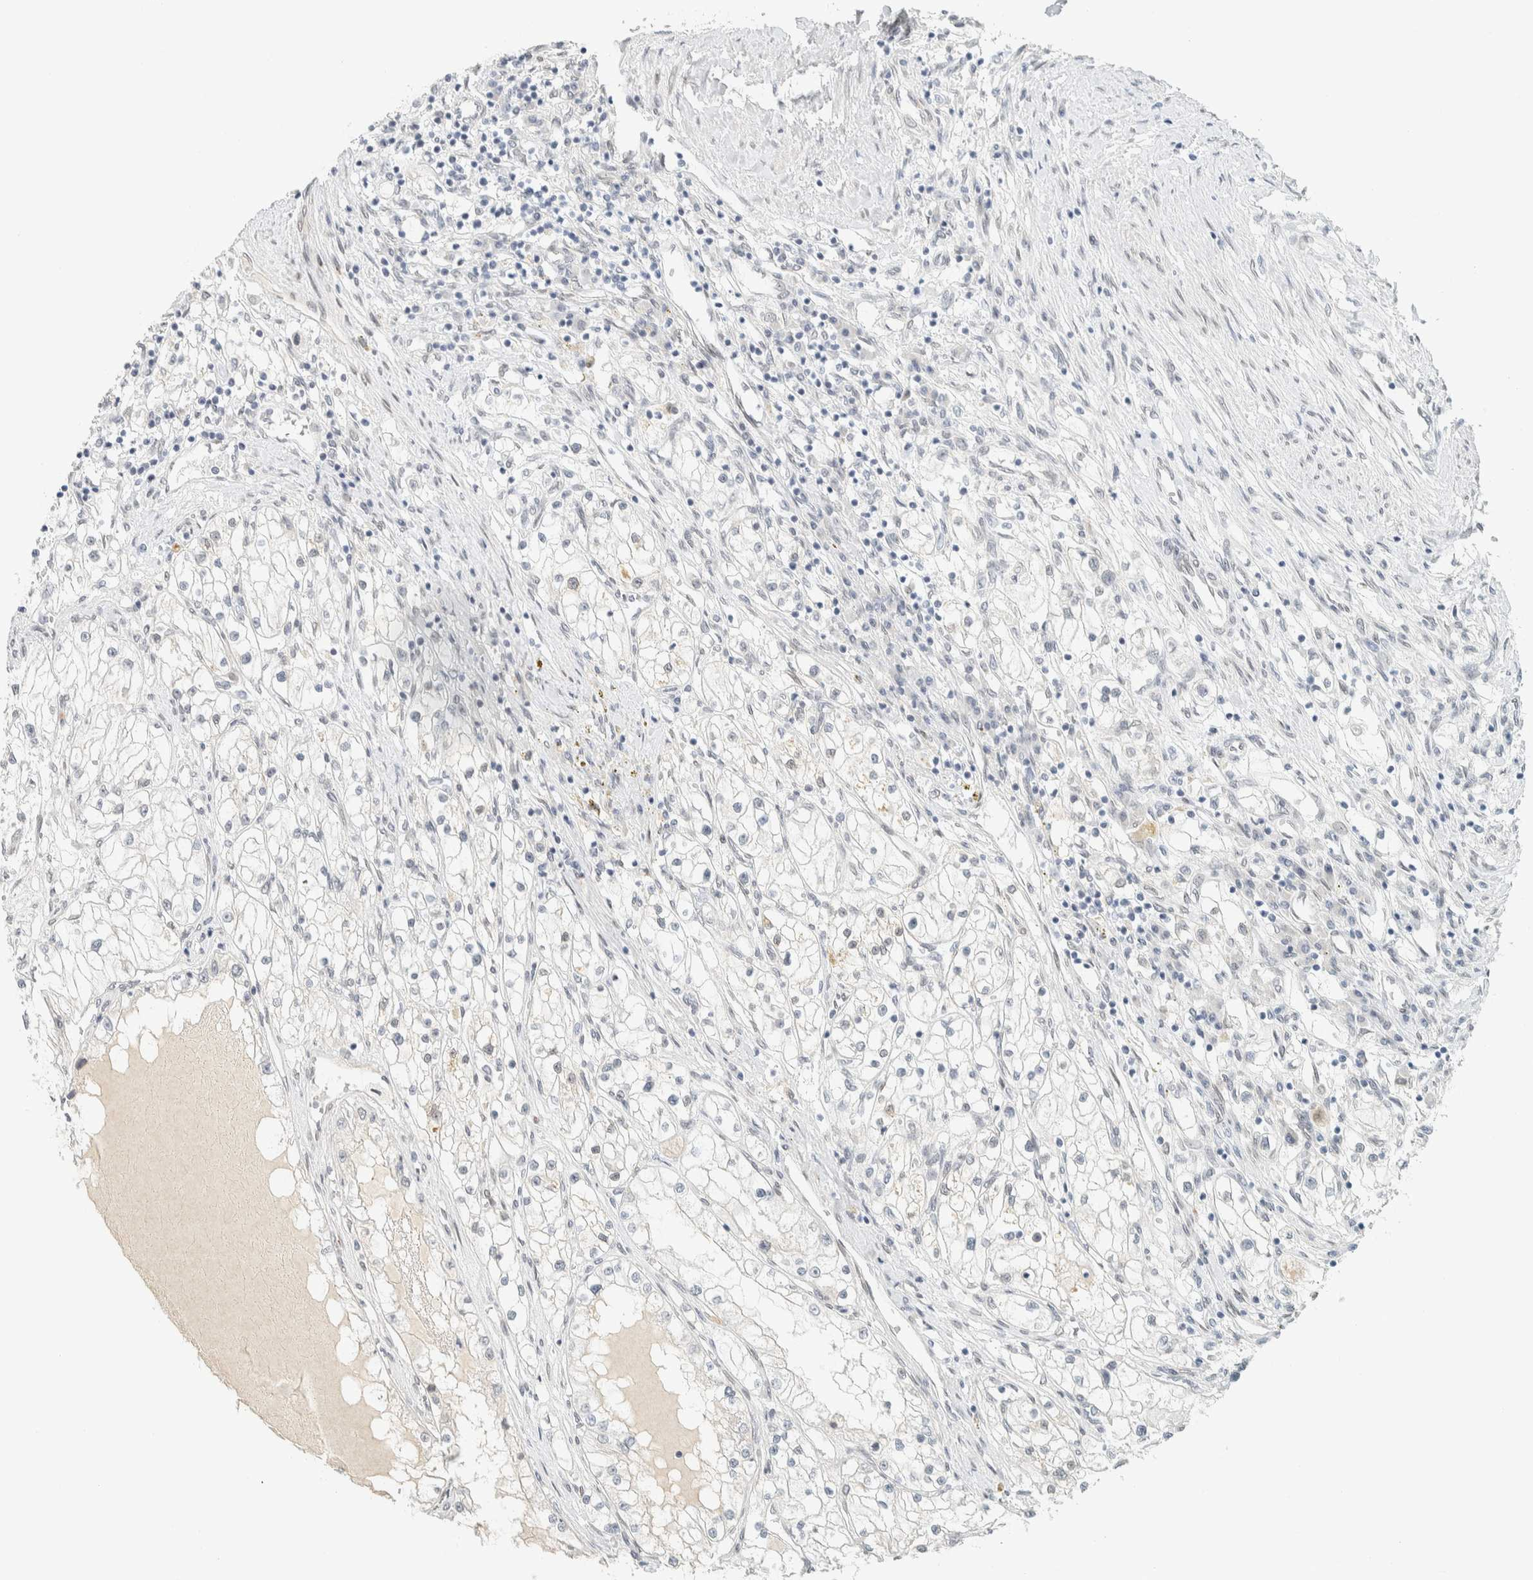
{"staining": {"intensity": "negative", "quantity": "none", "location": "none"}, "tissue": "renal cancer", "cell_type": "Tumor cells", "image_type": "cancer", "snomed": [{"axis": "morphology", "description": "Adenocarcinoma, NOS"}, {"axis": "topography", "description": "Kidney"}], "caption": "Tumor cells show no significant staining in renal adenocarcinoma. (Immunohistochemistry, brightfield microscopy, high magnification).", "gene": "C1QTNF12", "patient": {"sex": "male", "age": 68}}